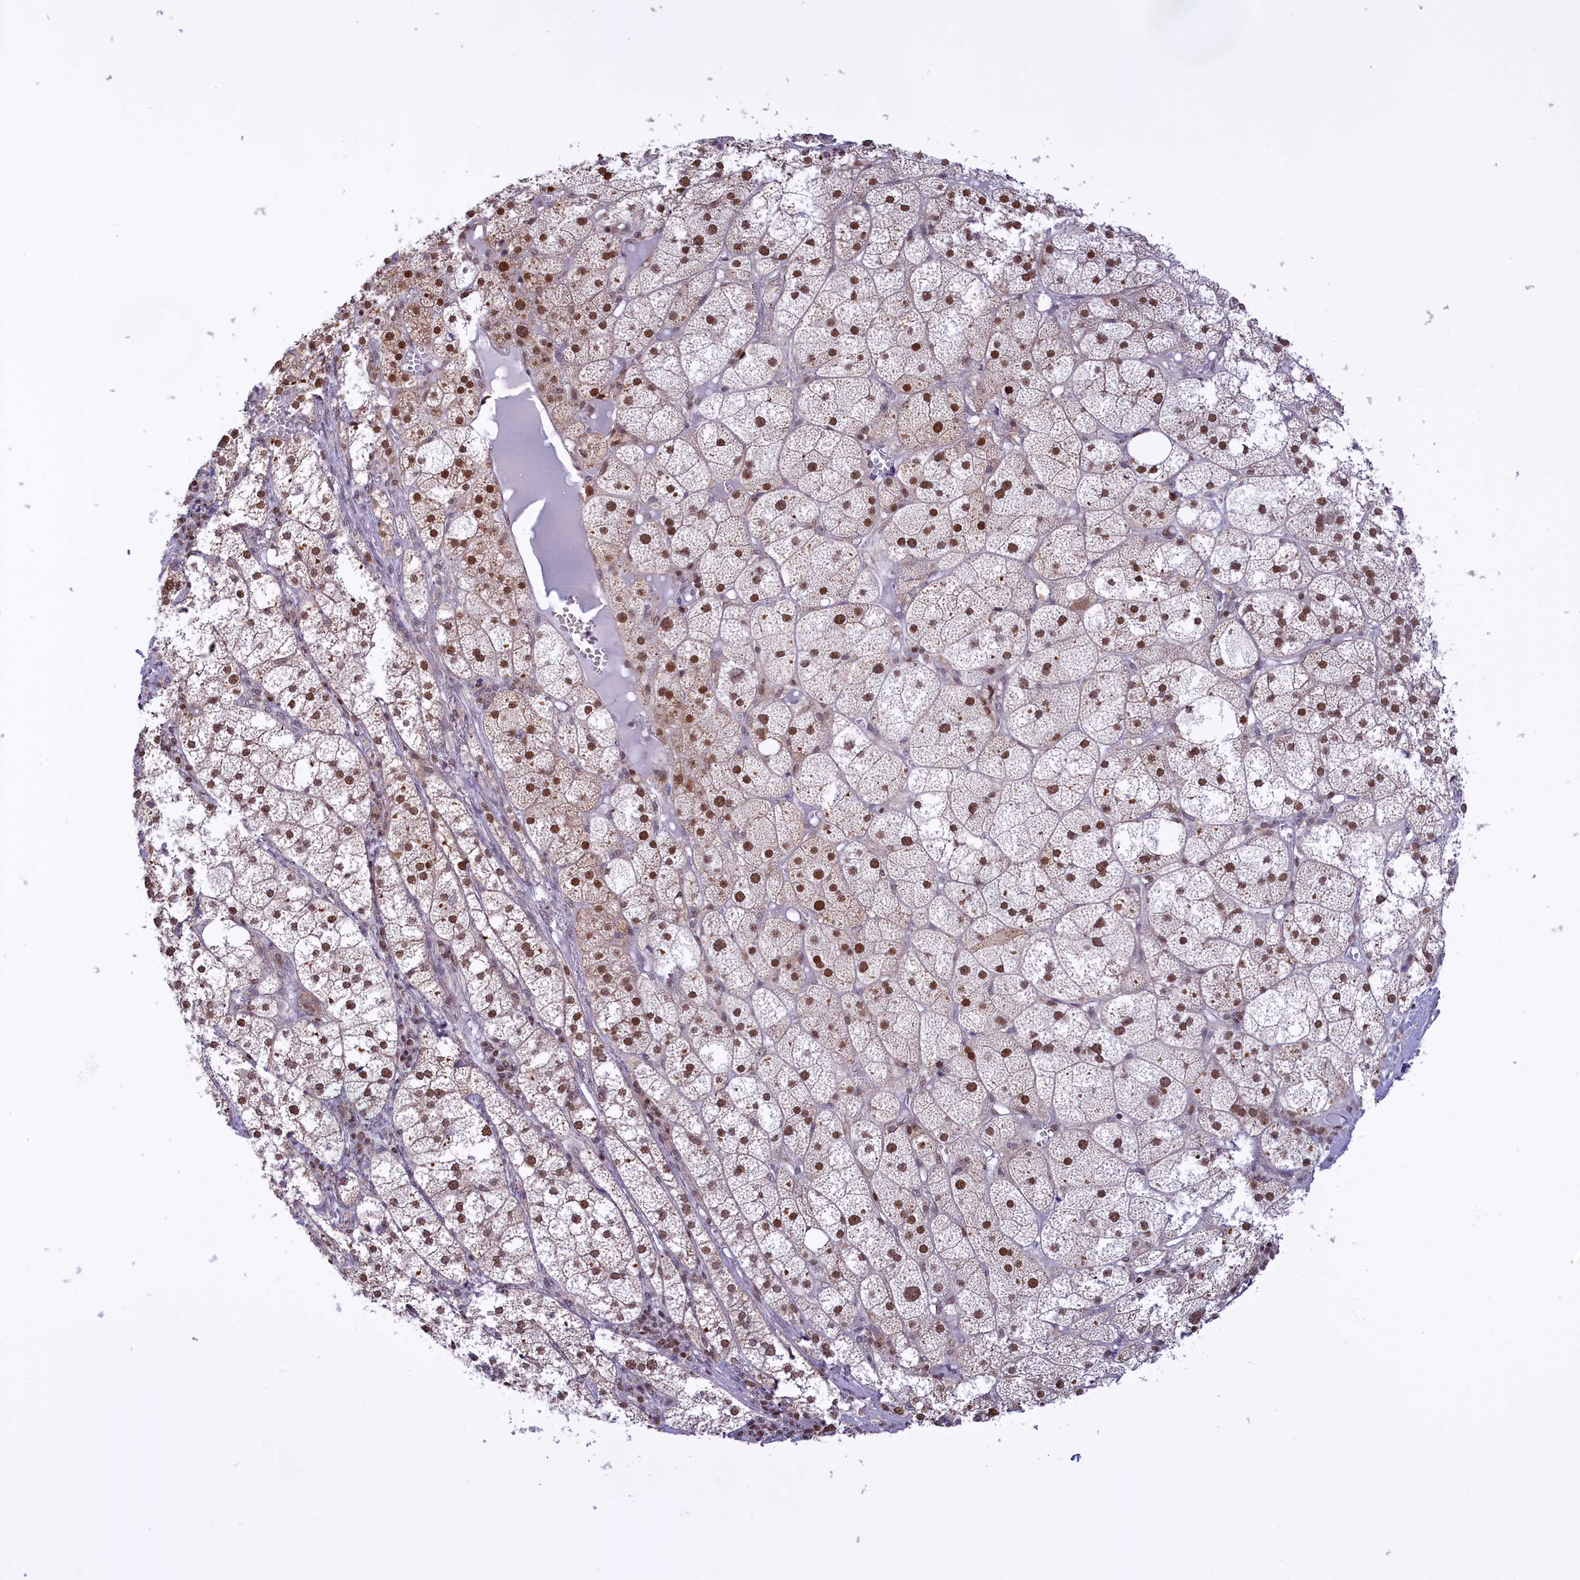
{"staining": {"intensity": "strong", "quantity": ">75%", "location": "cytoplasmic/membranous,nuclear"}, "tissue": "adrenal gland", "cell_type": "Glandular cells", "image_type": "normal", "snomed": [{"axis": "morphology", "description": "Normal tissue, NOS"}, {"axis": "topography", "description": "Adrenal gland"}], "caption": "Strong cytoplasmic/membranous,nuclear expression is present in approximately >75% of glandular cells in unremarkable adrenal gland.", "gene": "IZUMO2", "patient": {"sex": "female", "age": 61}}